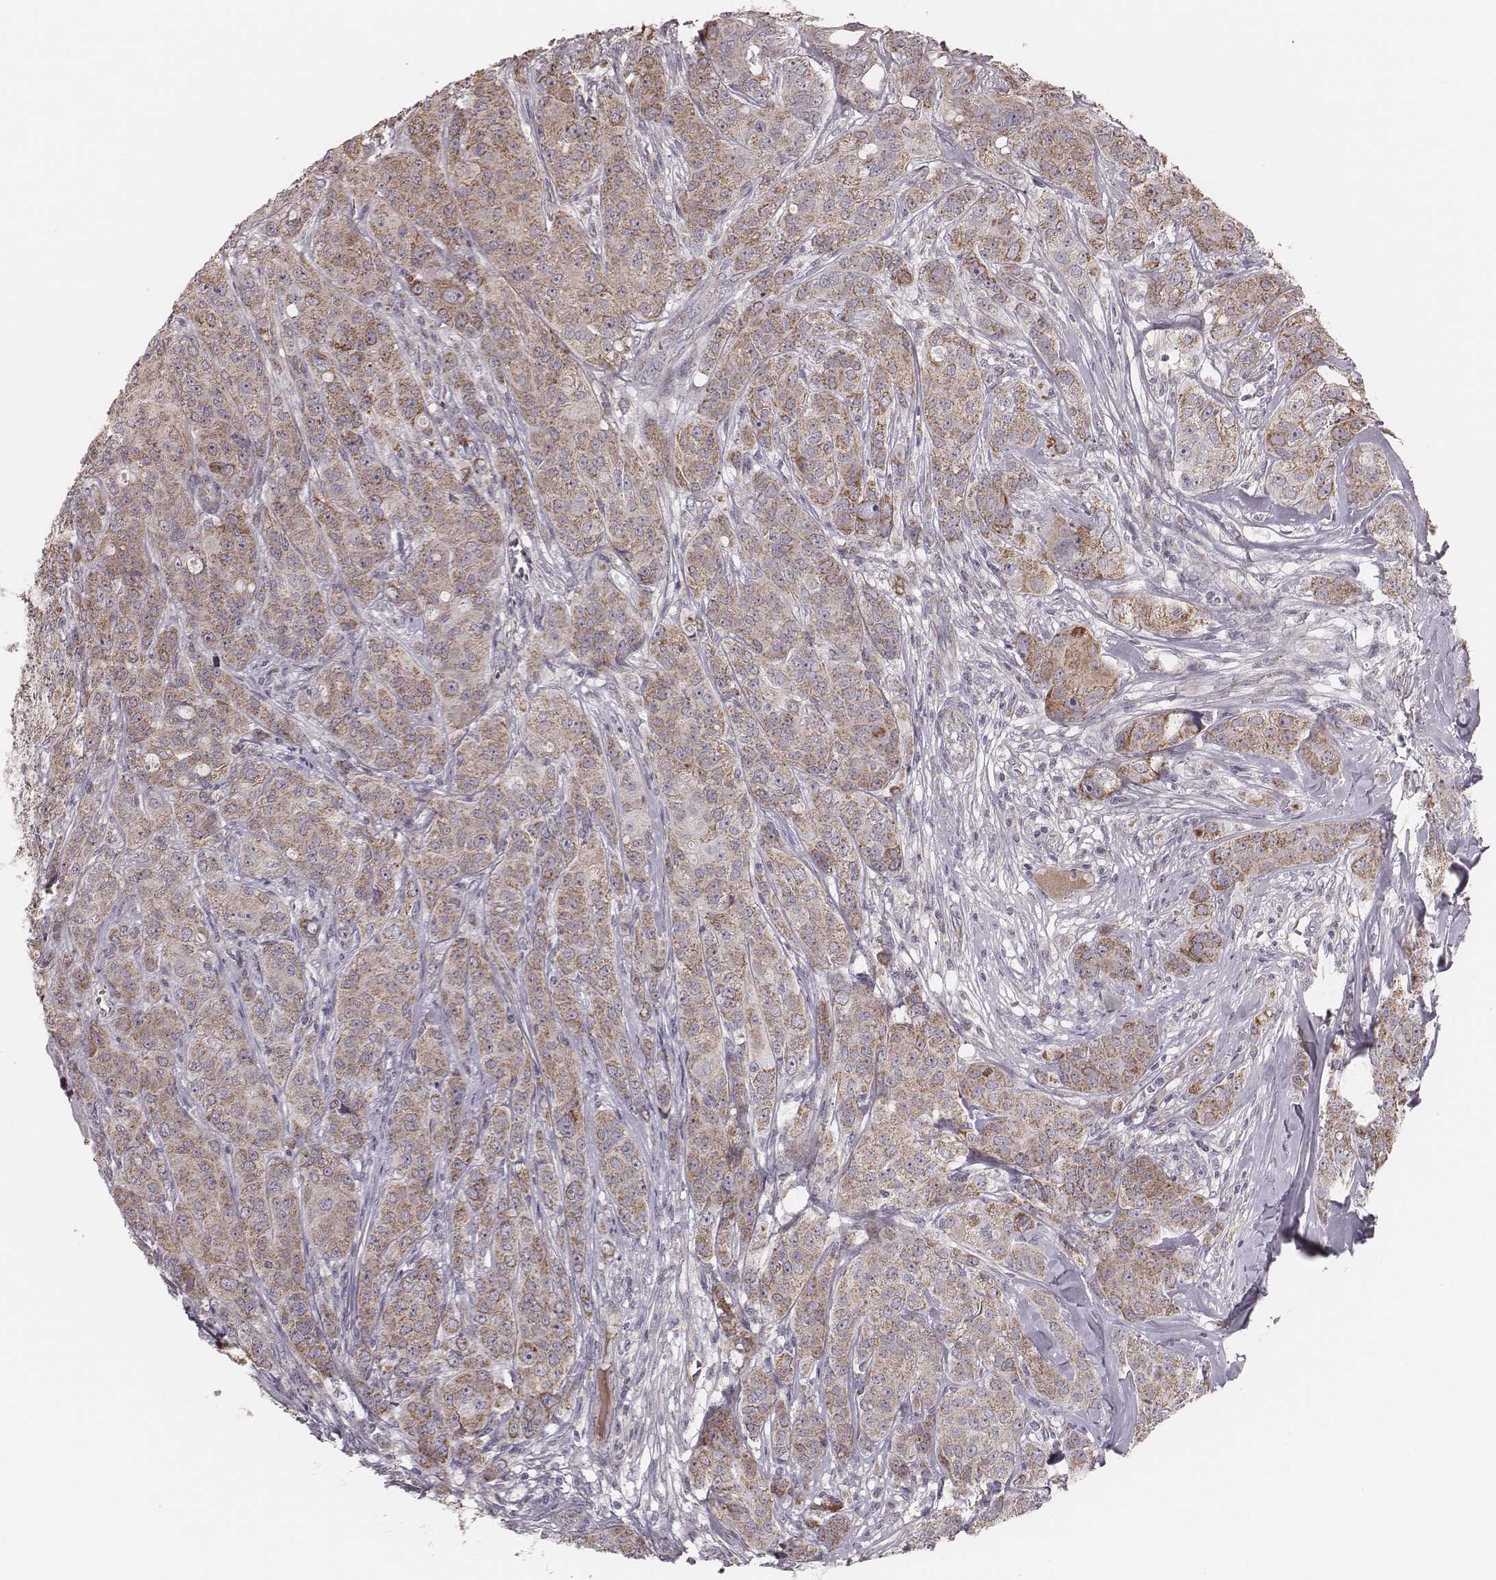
{"staining": {"intensity": "moderate", "quantity": ">75%", "location": "cytoplasmic/membranous"}, "tissue": "breast cancer", "cell_type": "Tumor cells", "image_type": "cancer", "snomed": [{"axis": "morphology", "description": "Duct carcinoma"}, {"axis": "topography", "description": "Breast"}], "caption": "This micrograph demonstrates breast cancer stained with immunohistochemistry (IHC) to label a protein in brown. The cytoplasmic/membranous of tumor cells show moderate positivity for the protein. Nuclei are counter-stained blue.", "gene": "MRPS27", "patient": {"sex": "female", "age": 43}}